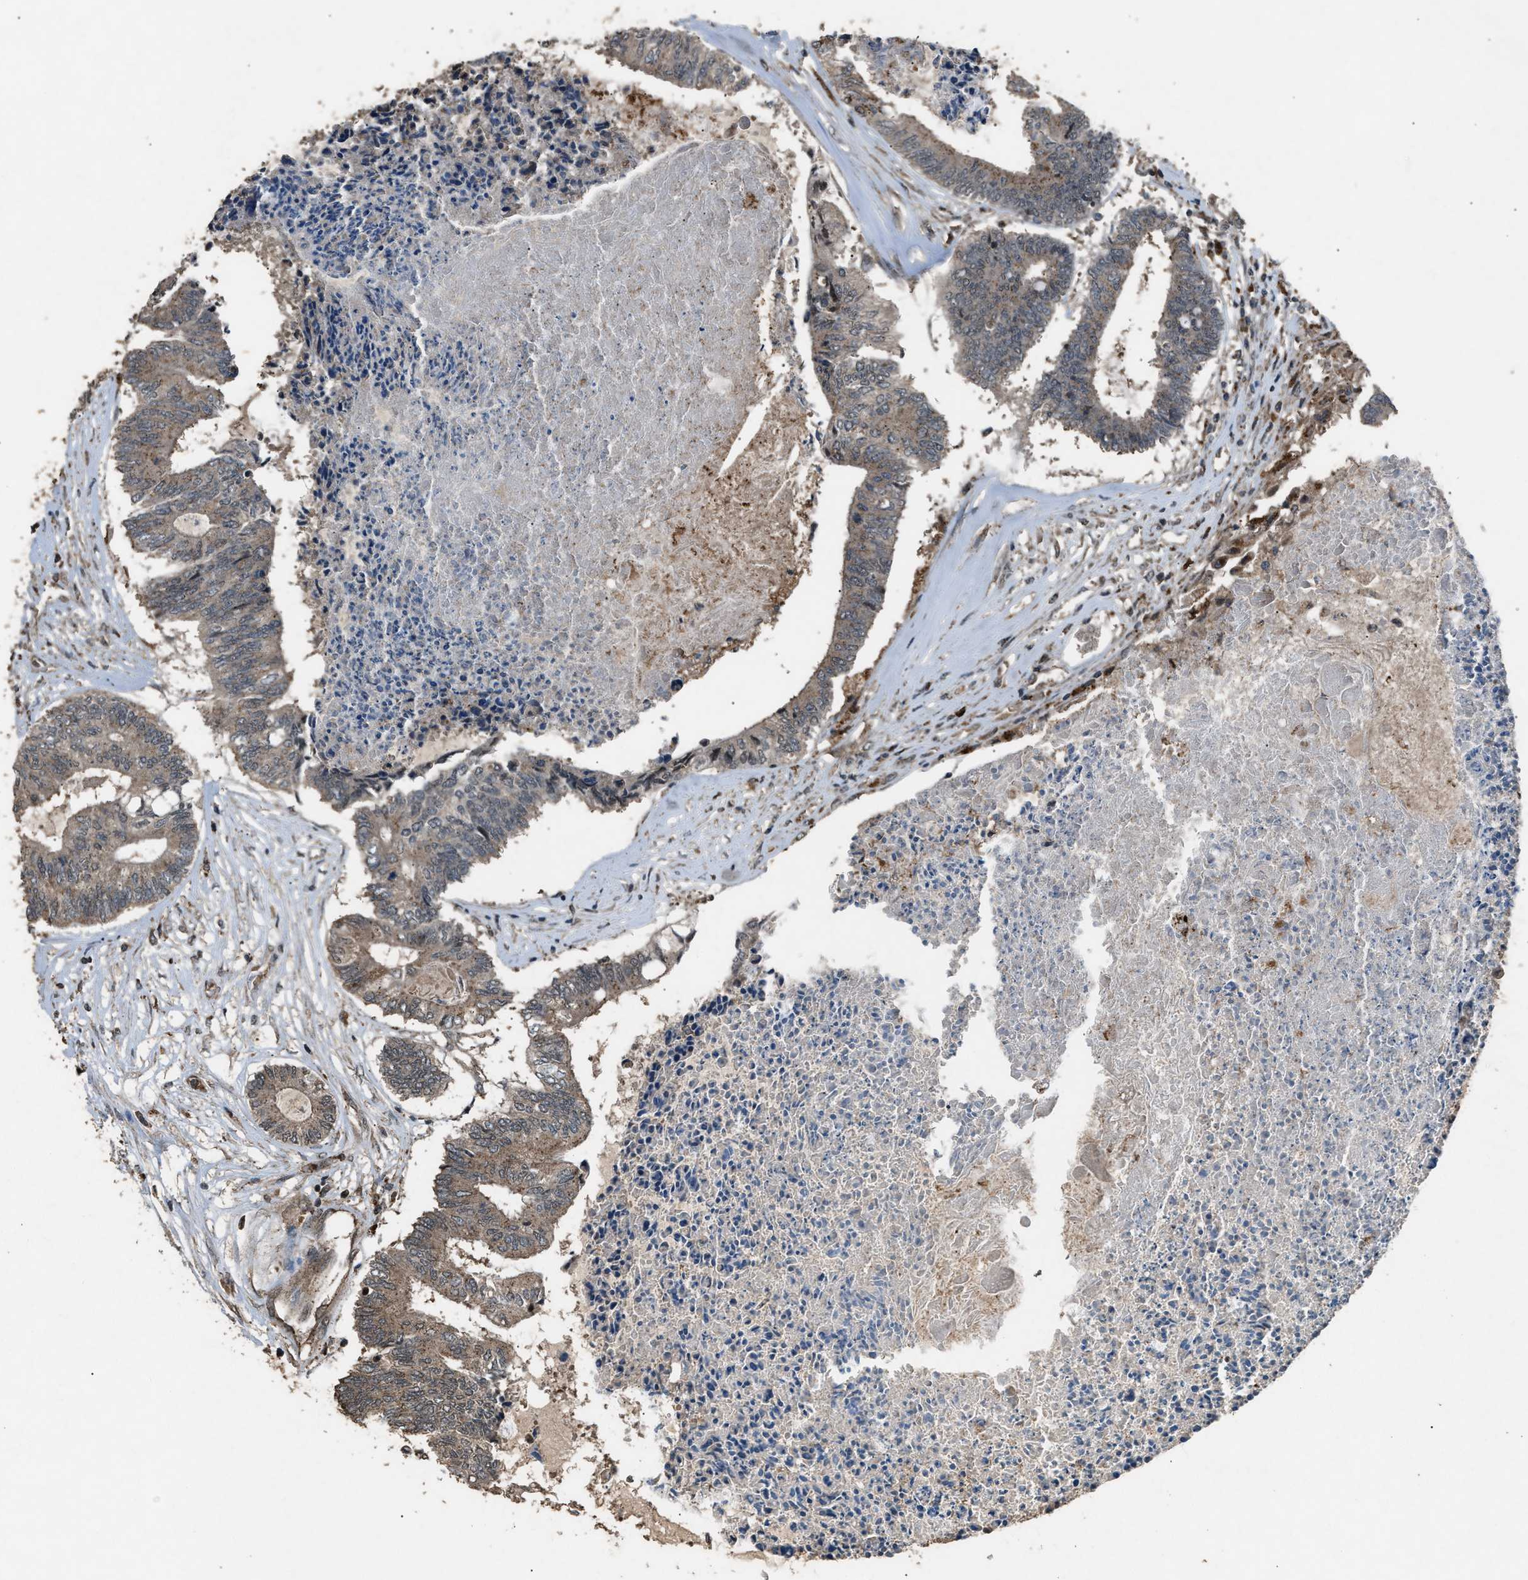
{"staining": {"intensity": "moderate", "quantity": ">75%", "location": "cytoplasmic/membranous"}, "tissue": "colorectal cancer", "cell_type": "Tumor cells", "image_type": "cancer", "snomed": [{"axis": "morphology", "description": "Adenocarcinoma, NOS"}, {"axis": "topography", "description": "Rectum"}], "caption": "Colorectal cancer (adenocarcinoma) stained with a protein marker demonstrates moderate staining in tumor cells.", "gene": "PSMD1", "patient": {"sex": "male", "age": 63}}